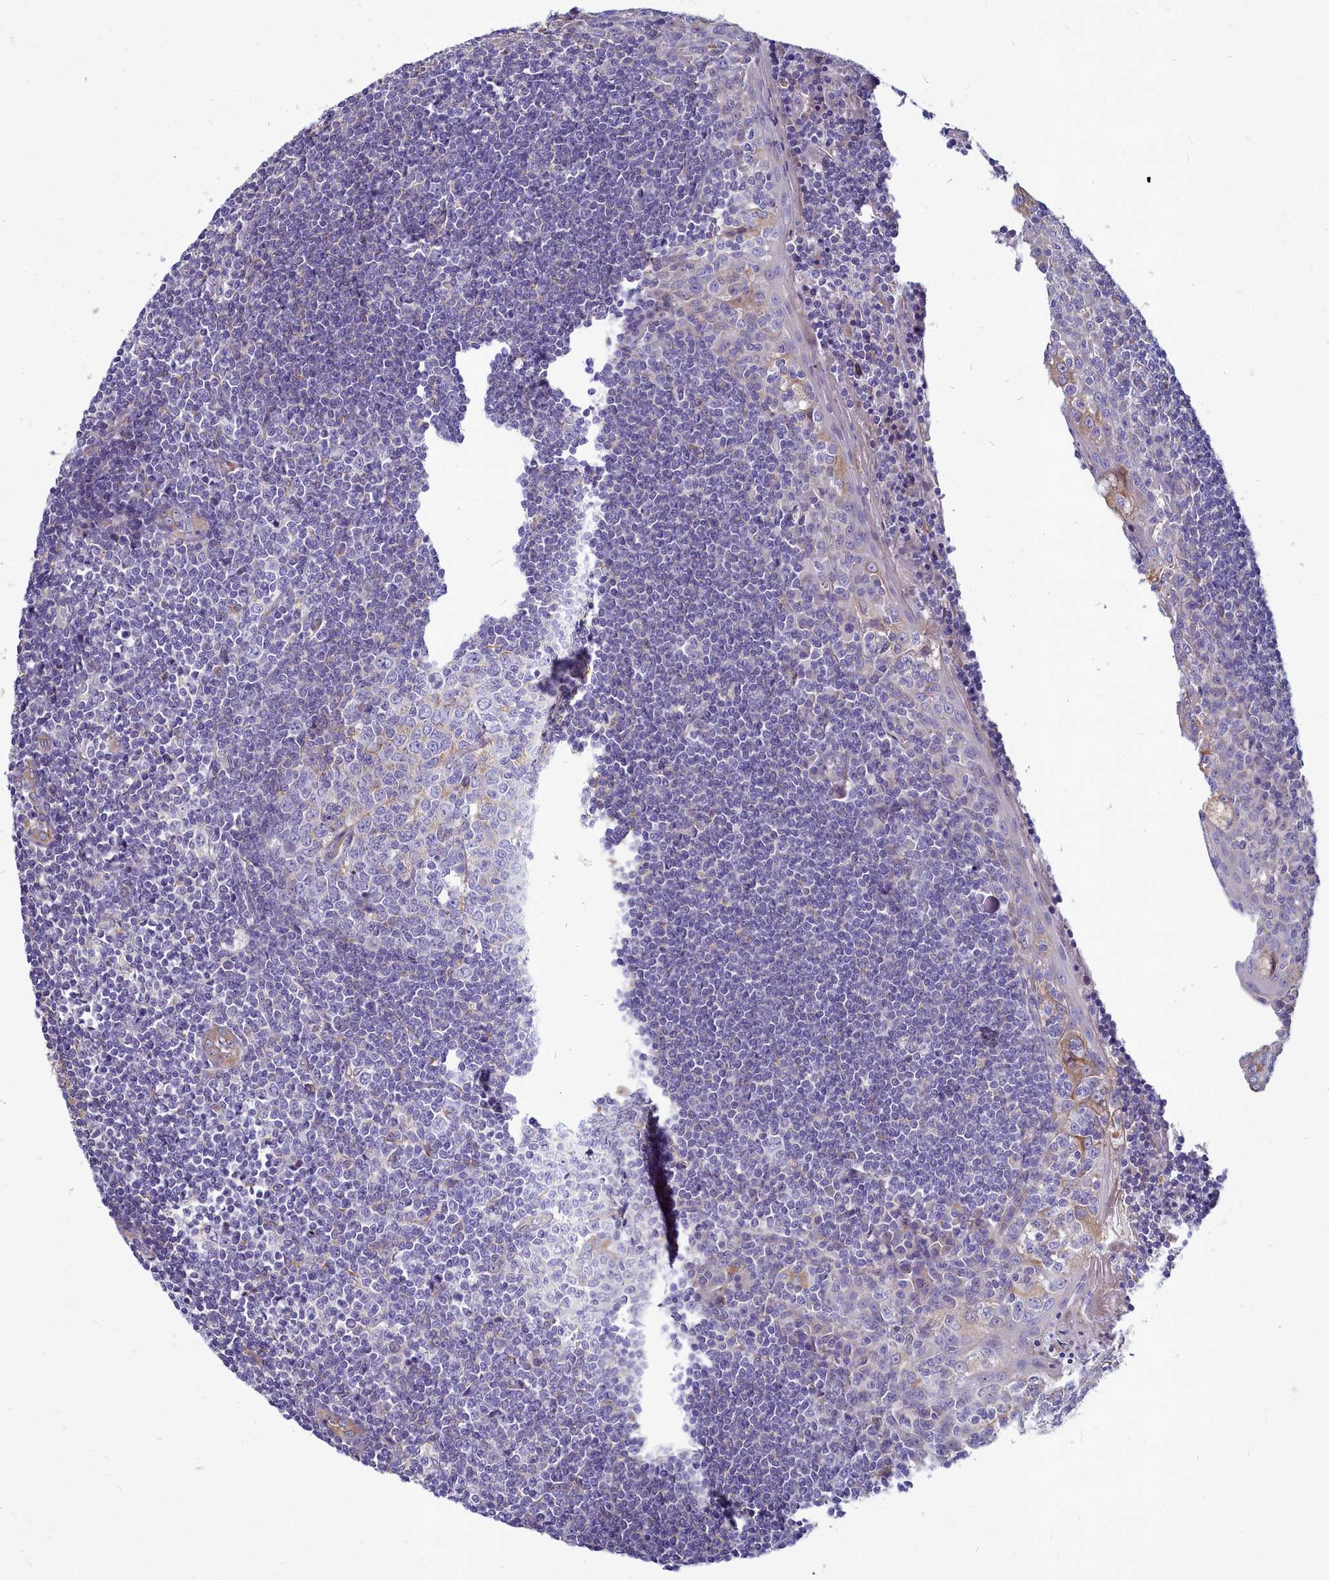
{"staining": {"intensity": "weak", "quantity": "<25%", "location": "cytoplasmic/membranous"}, "tissue": "tonsil", "cell_type": "Germinal center cells", "image_type": "normal", "snomed": [{"axis": "morphology", "description": "Normal tissue, NOS"}, {"axis": "topography", "description": "Tonsil"}], "caption": "A high-resolution photomicrograph shows immunohistochemistry (IHC) staining of unremarkable tonsil, which shows no significant positivity in germinal center cells.", "gene": "SMPD4", "patient": {"sex": "male", "age": 27}}